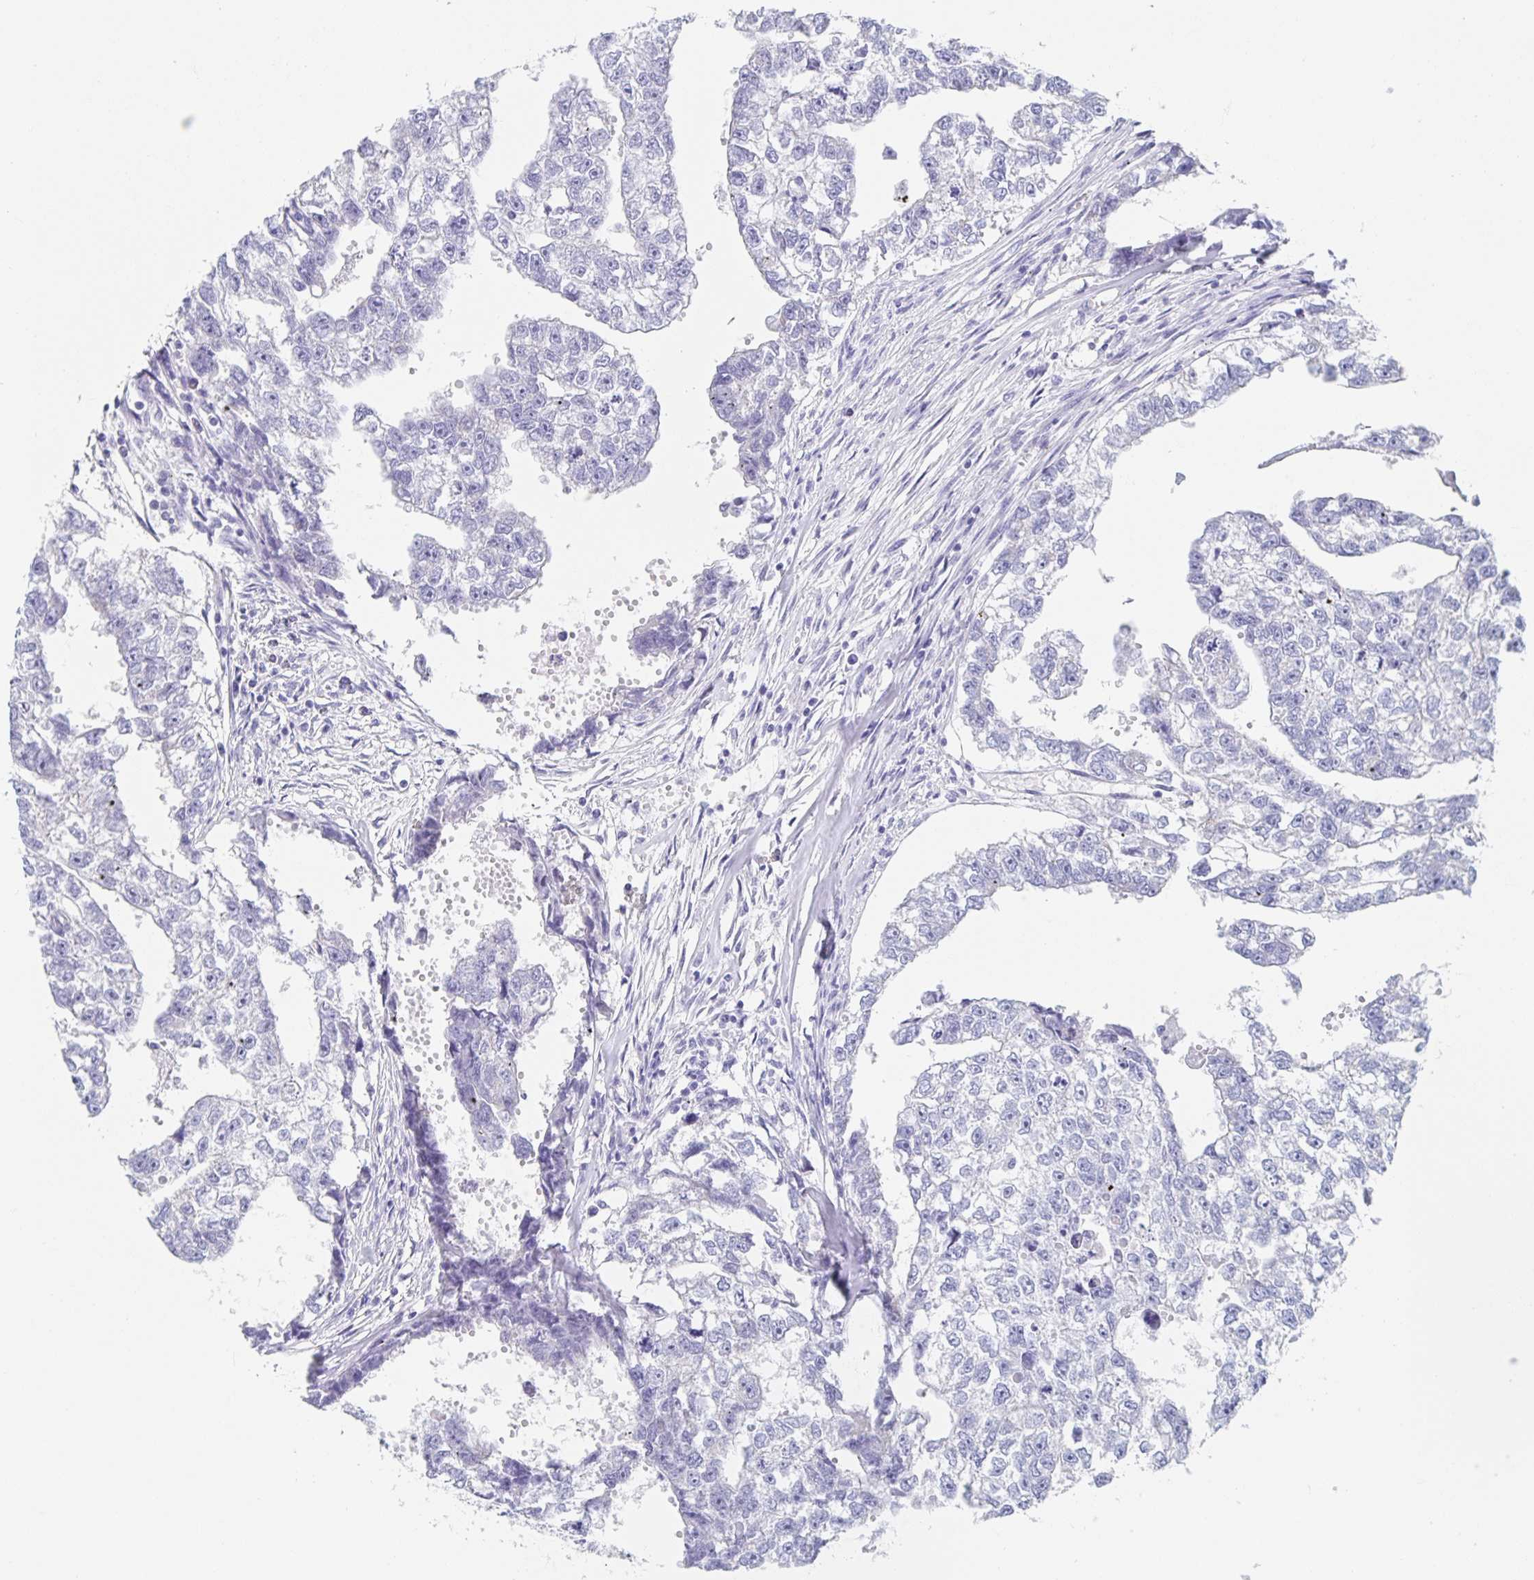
{"staining": {"intensity": "negative", "quantity": "none", "location": "none"}, "tissue": "testis cancer", "cell_type": "Tumor cells", "image_type": "cancer", "snomed": [{"axis": "morphology", "description": "Carcinoma, Embryonal, NOS"}, {"axis": "morphology", "description": "Teratoma, malignant, NOS"}, {"axis": "topography", "description": "Testis"}], "caption": "There is no significant positivity in tumor cells of testis malignant teratoma.", "gene": "DMBT1", "patient": {"sex": "male", "age": 44}}